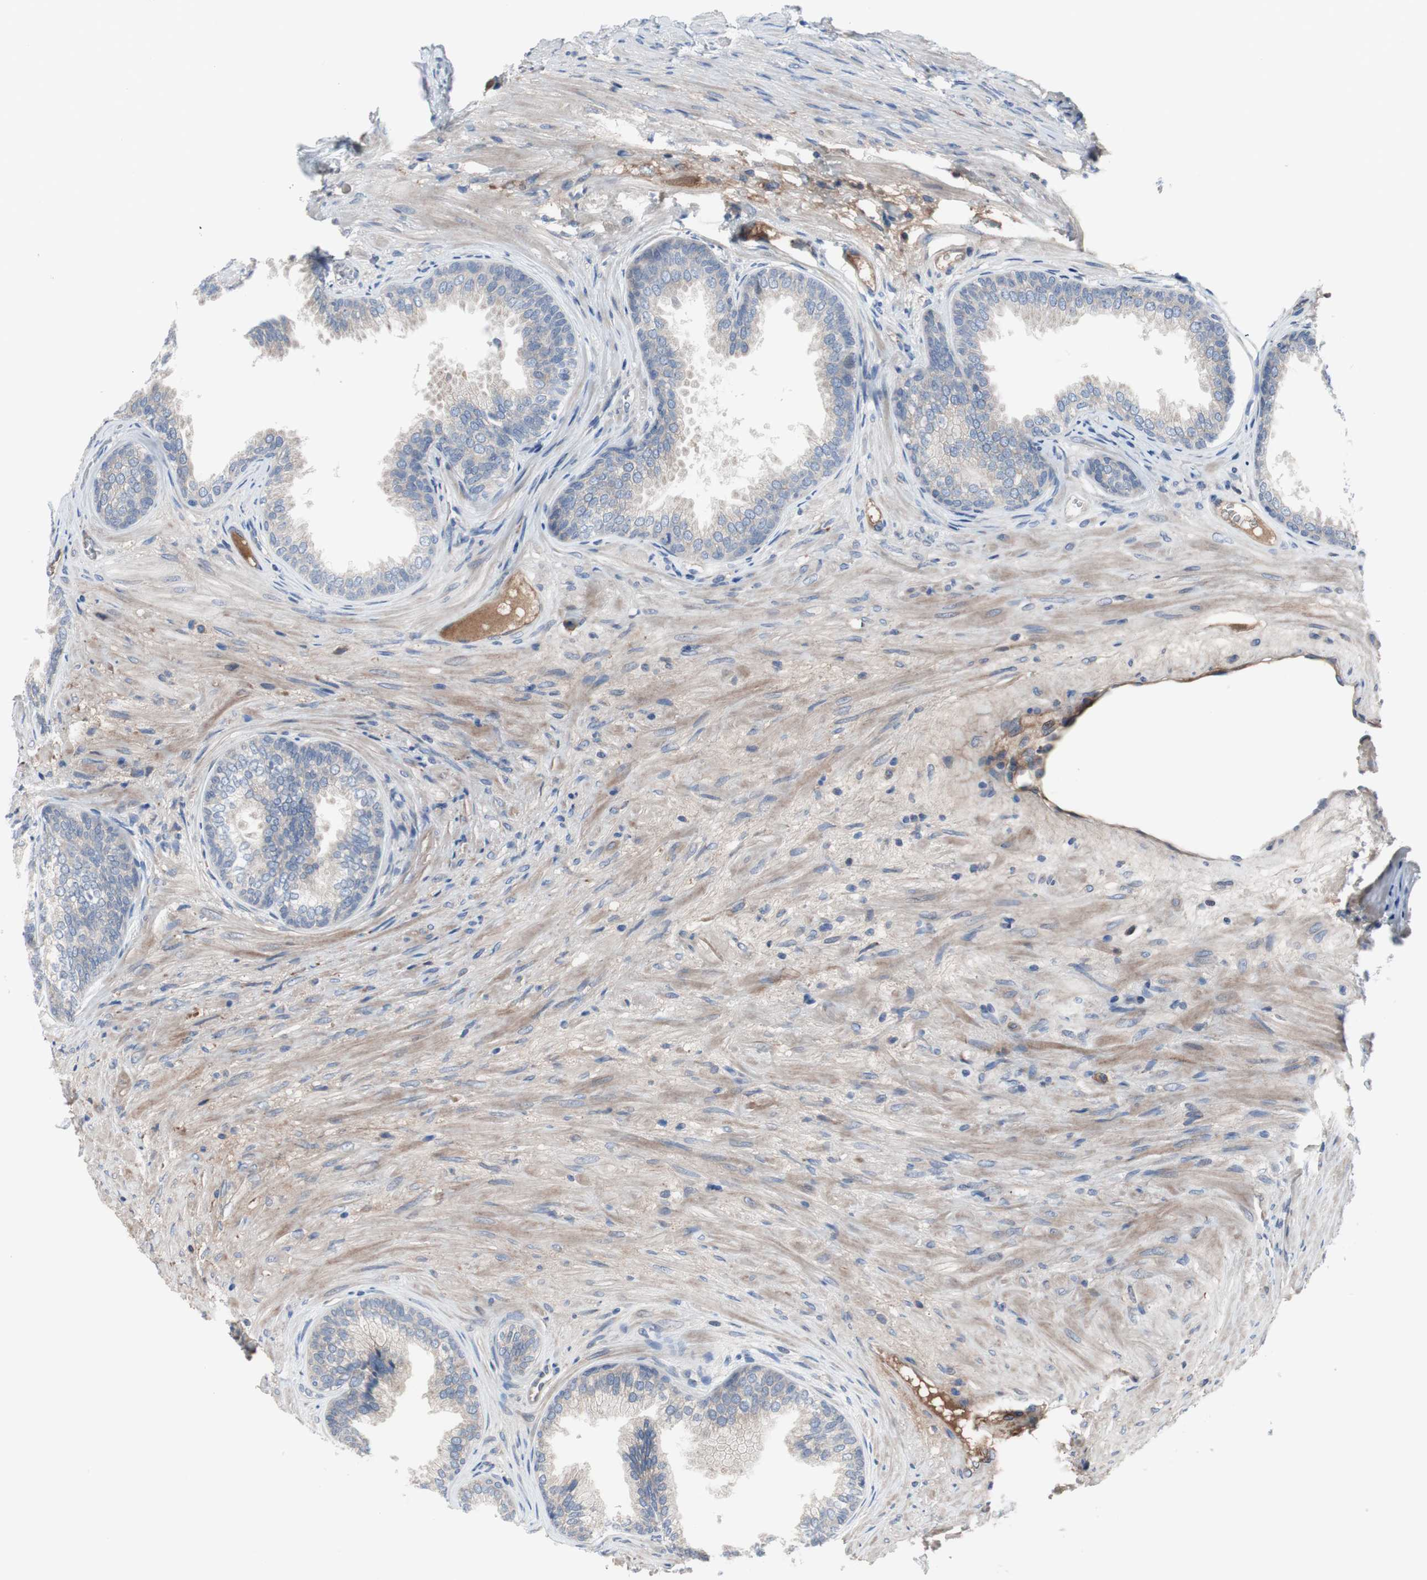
{"staining": {"intensity": "weak", "quantity": ">75%", "location": "cytoplasmic/membranous"}, "tissue": "prostate", "cell_type": "Glandular cells", "image_type": "normal", "snomed": [{"axis": "morphology", "description": "Normal tissue, NOS"}, {"axis": "topography", "description": "Prostate"}], "caption": "Protein staining reveals weak cytoplasmic/membranous staining in about >75% of glandular cells in unremarkable prostate.", "gene": "KANSL1", "patient": {"sex": "male", "age": 76}}